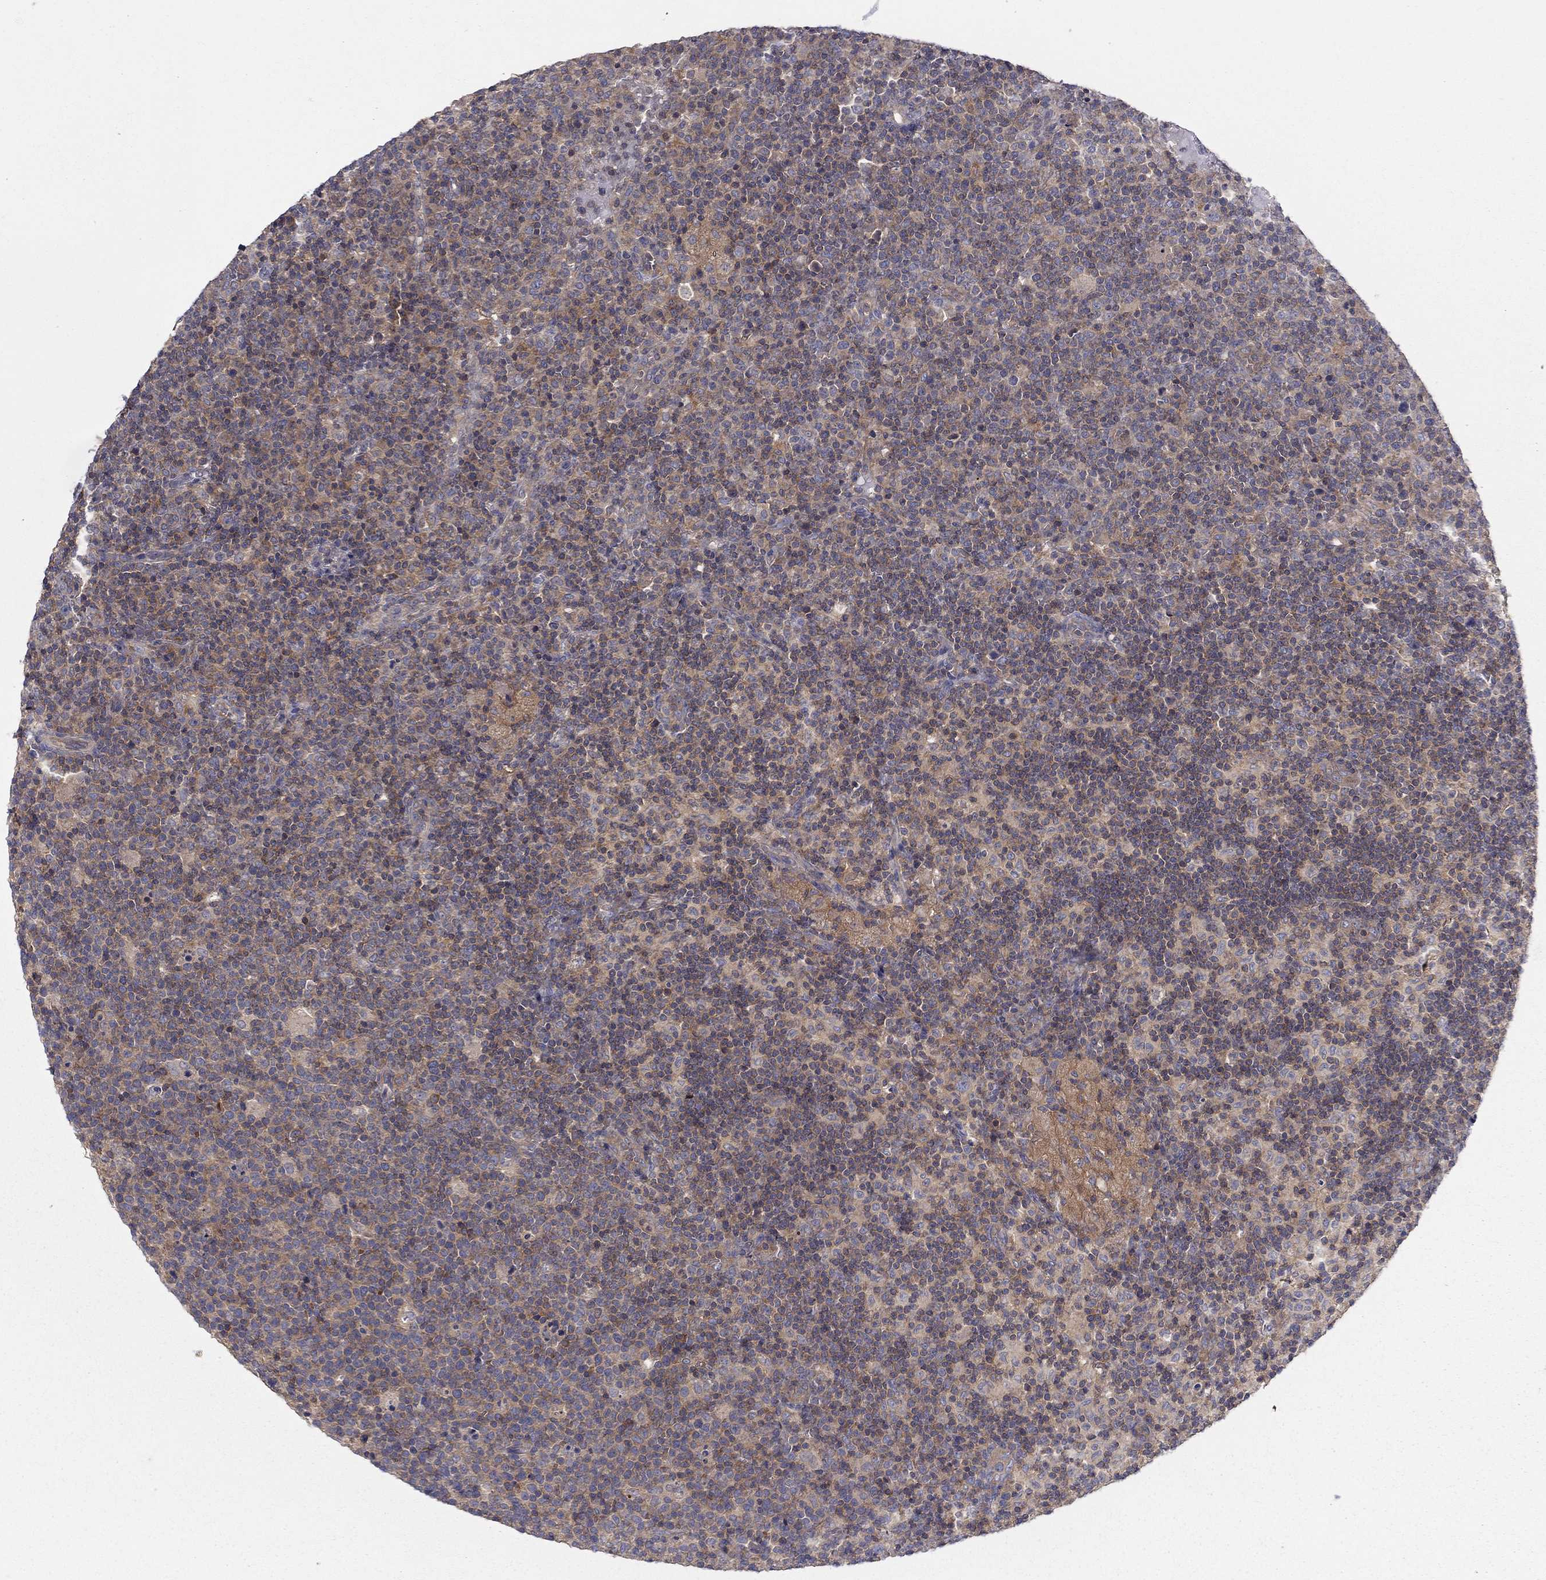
{"staining": {"intensity": "negative", "quantity": "none", "location": "none"}, "tissue": "lymphoma", "cell_type": "Tumor cells", "image_type": "cancer", "snomed": [{"axis": "morphology", "description": "Malignant lymphoma, non-Hodgkin's type, High grade"}, {"axis": "topography", "description": "Lymph node"}], "caption": "Immunohistochemistry of lymphoma shows no staining in tumor cells. (DAB immunohistochemistry (IHC) with hematoxylin counter stain).", "gene": "RNF123", "patient": {"sex": "male", "age": 61}}